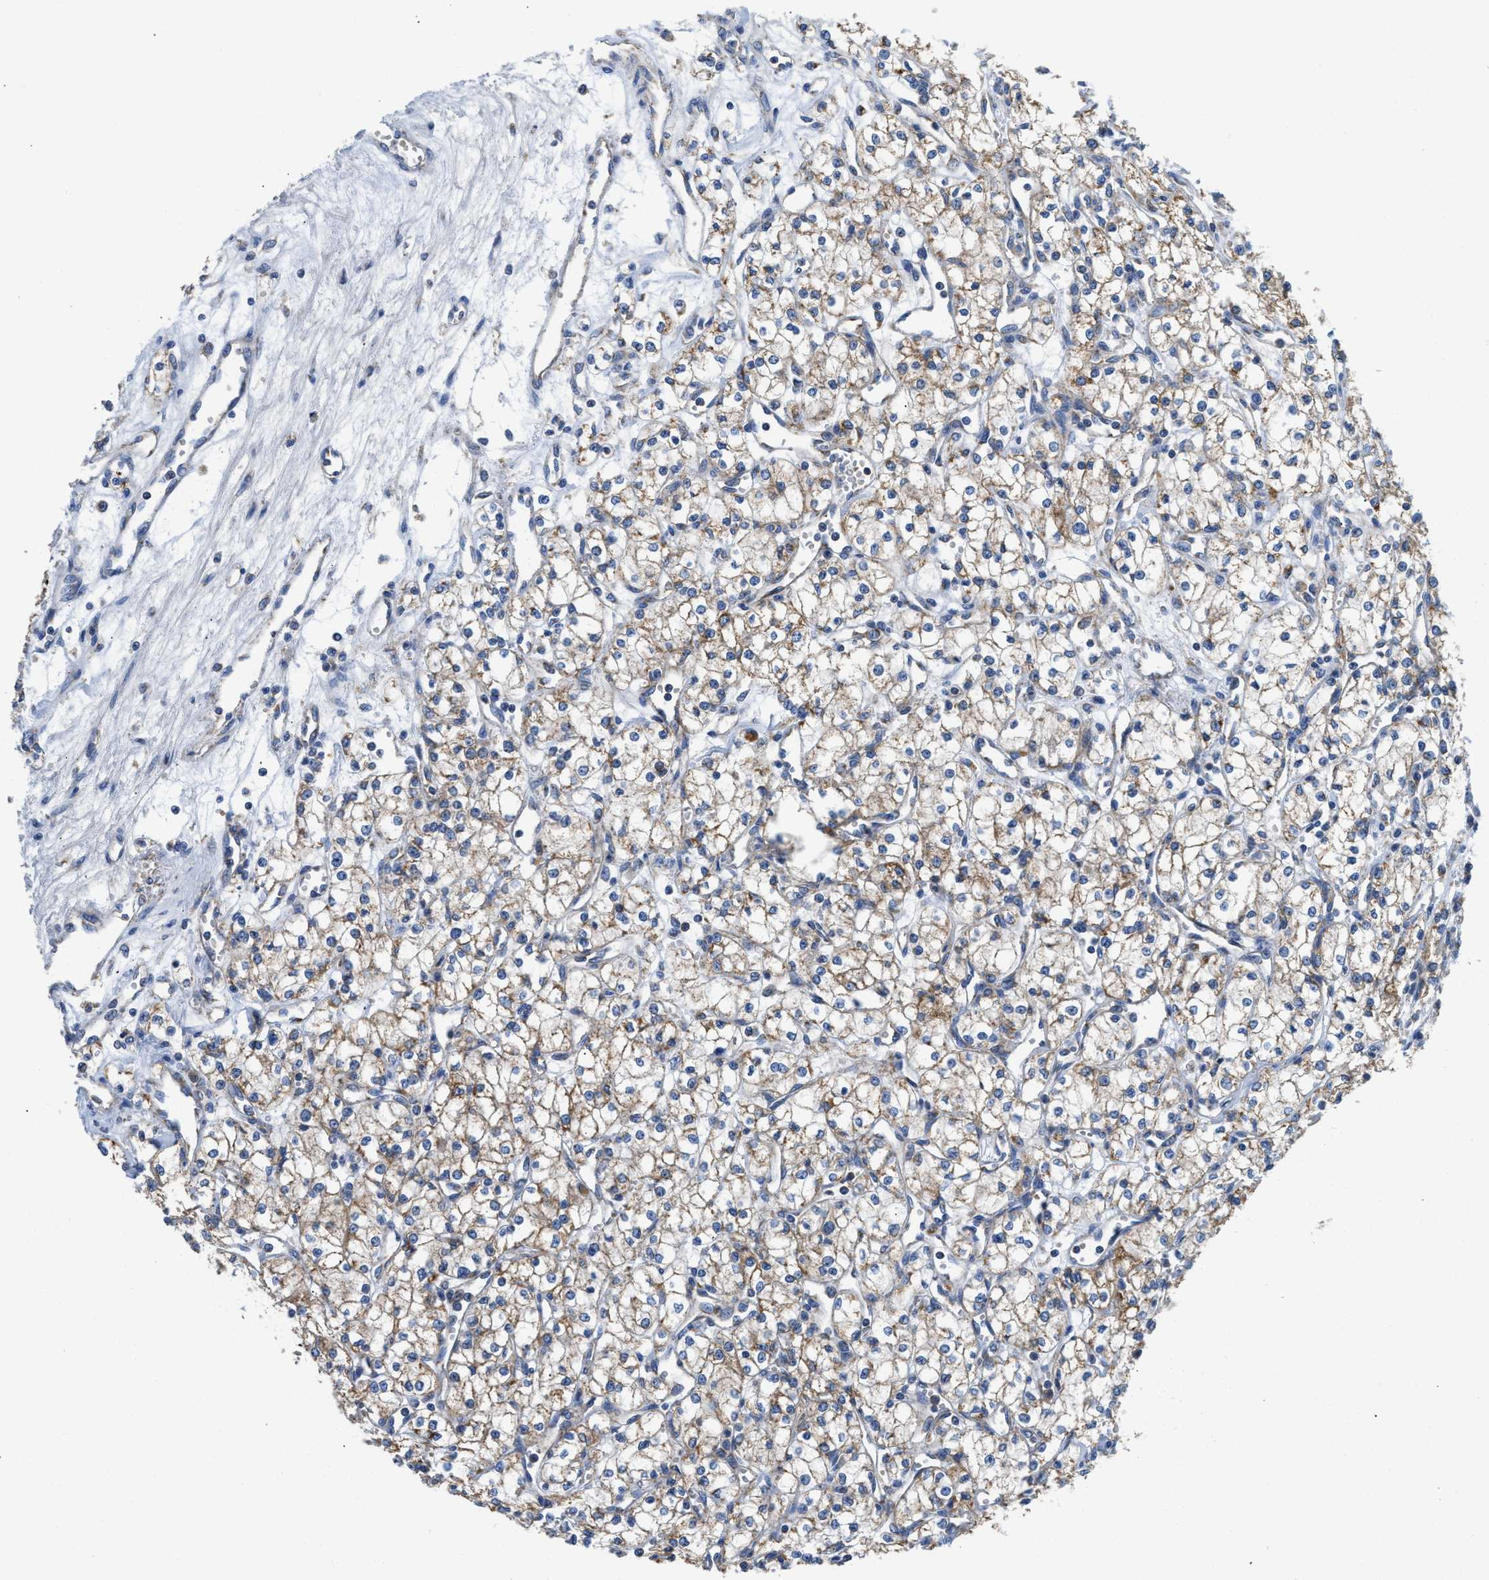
{"staining": {"intensity": "weak", "quantity": "25%-75%", "location": "cytoplasmic/membranous"}, "tissue": "renal cancer", "cell_type": "Tumor cells", "image_type": "cancer", "snomed": [{"axis": "morphology", "description": "Adenocarcinoma, NOS"}, {"axis": "topography", "description": "Kidney"}], "caption": "Immunohistochemistry (IHC) image of neoplastic tissue: human renal cancer stained using immunohistochemistry demonstrates low levels of weak protein expression localized specifically in the cytoplasmic/membranous of tumor cells, appearing as a cytoplasmic/membranous brown color.", "gene": "SLC25A13", "patient": {"sex": "male", "age": 59}}